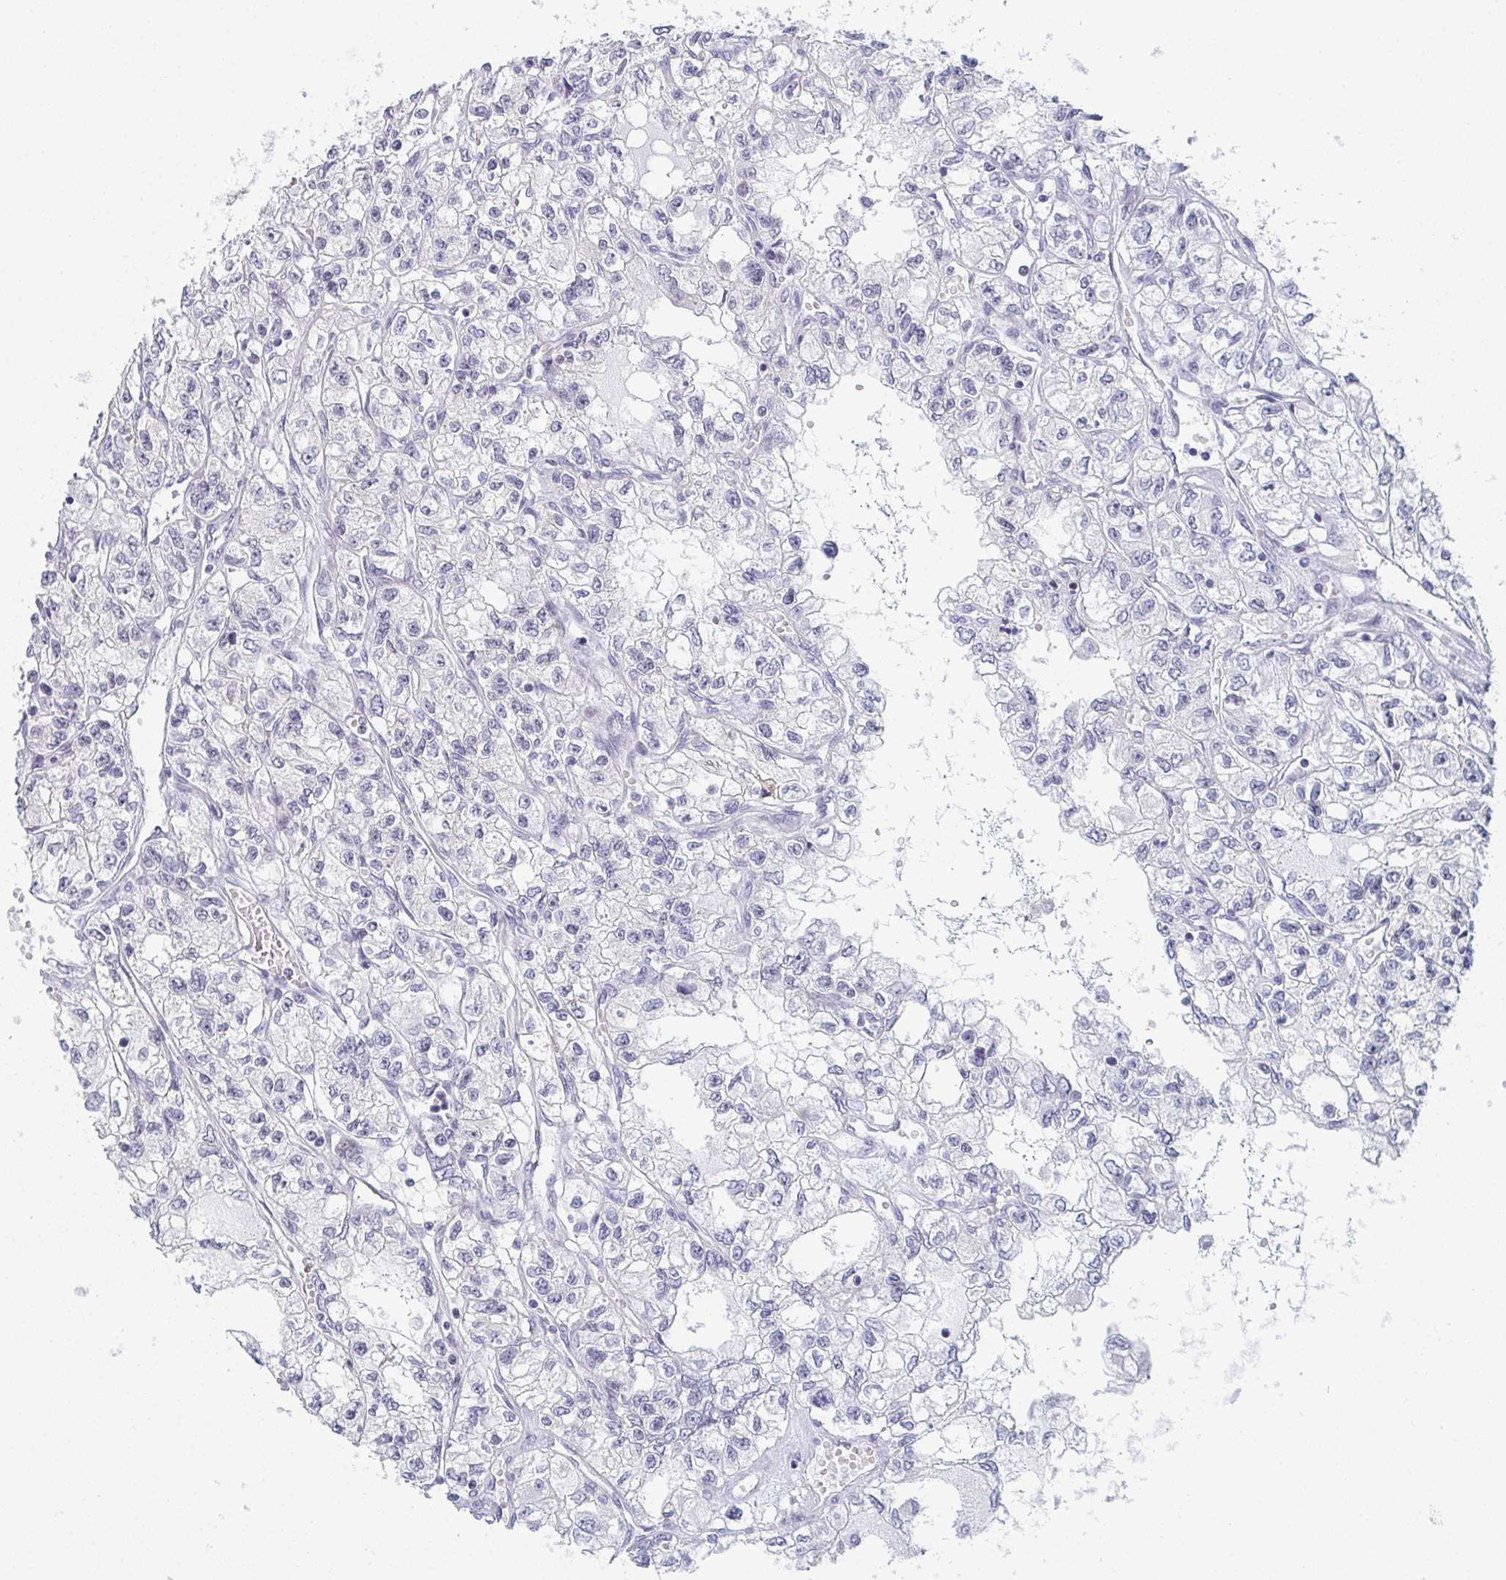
{"staining": {"intensity": "negative", "quantity": "none", "location": "none"}, "tissue": "renal cancer", "cell_type": "Tumor cells", "image_type": "cancer", "snomed": [{"axis": "morphology", "description": "Adenocarcinoma, NOS"}, {"axis": "topography", "description": "Kidney"}], "caption": "Immunohistochemistry image of neoplastic tissue: renal cancer stained with DAB (3,3'-diaminobenzidine) shows no significant protein staining in tumor cells.", "gene": "PYCR3", "patient": {"sex": "female", "age": 59}}